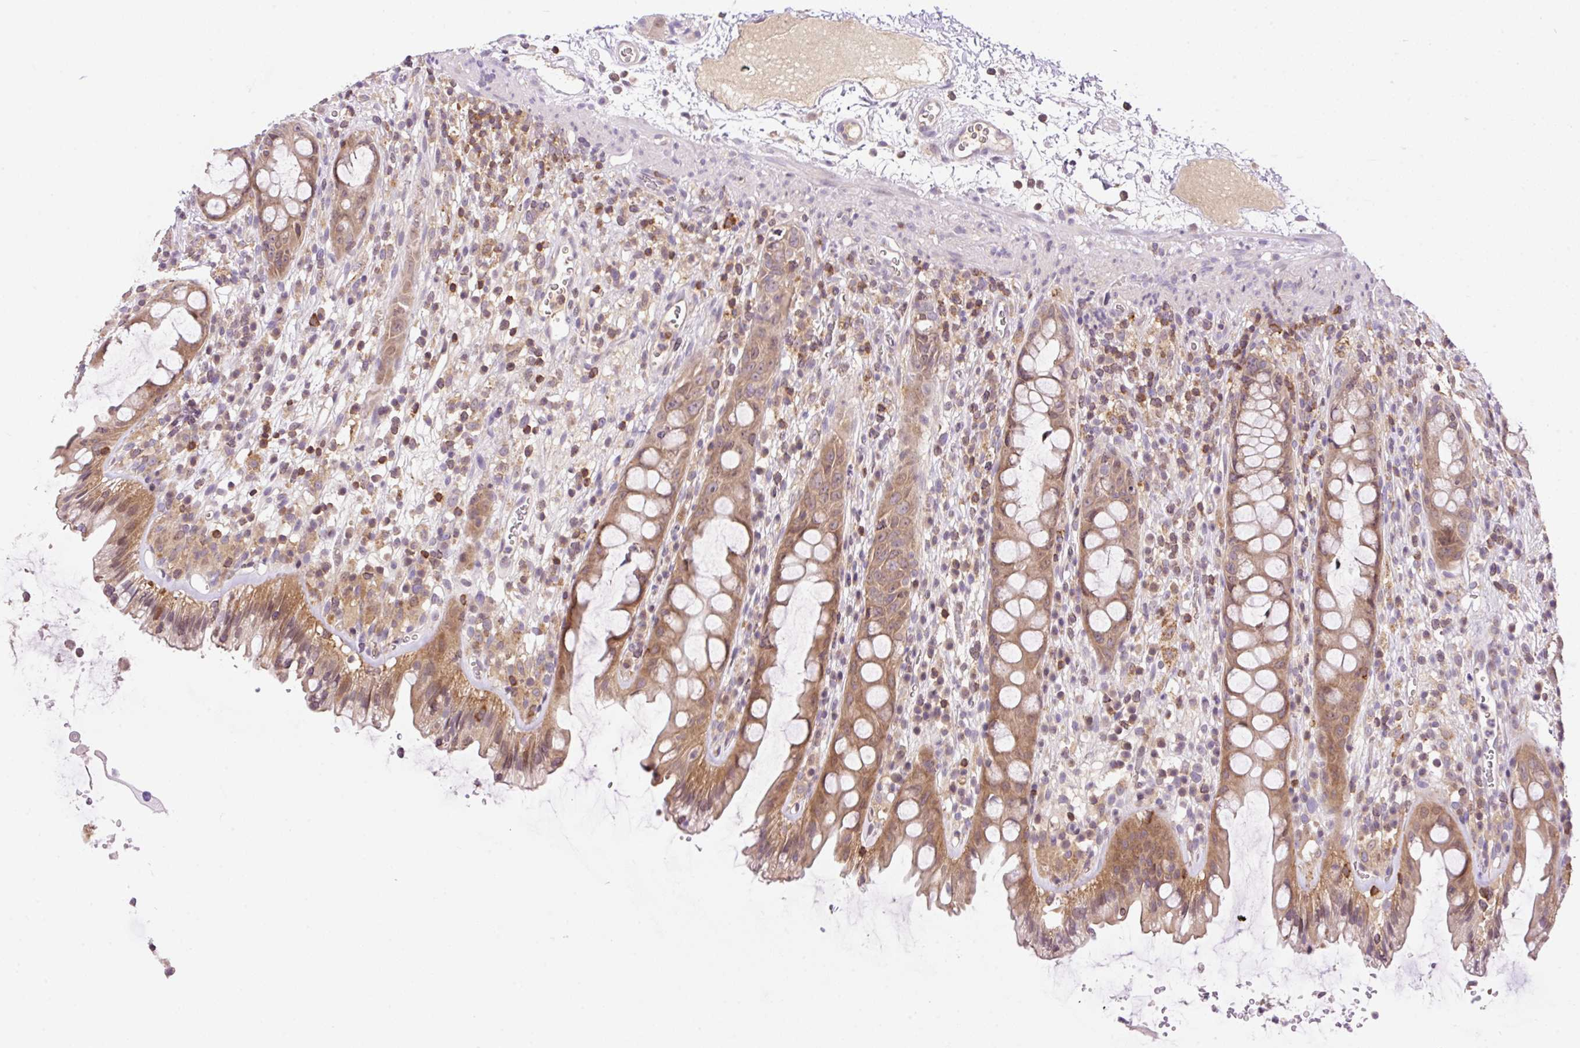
{"staining": {"intensity": "moderate", "quantity": ">75%", "location": "cytoplasmic/membranous"}, "tissue": "rectum", "cell_type": "Glandular cells", "image_type": "normal", "snomed": [{"axis": "morphology", "description": "Normal tissue, NOS"}, {"axis": "topography", "description": "Rectum"}], "caption": "A brown stain labels moderate cytoplasmic/membranous positivity of a protein in glandular cells of unremarkable human rectum.", "gene": "CARD11", "patient": {"sex": "female", "age": 57}}